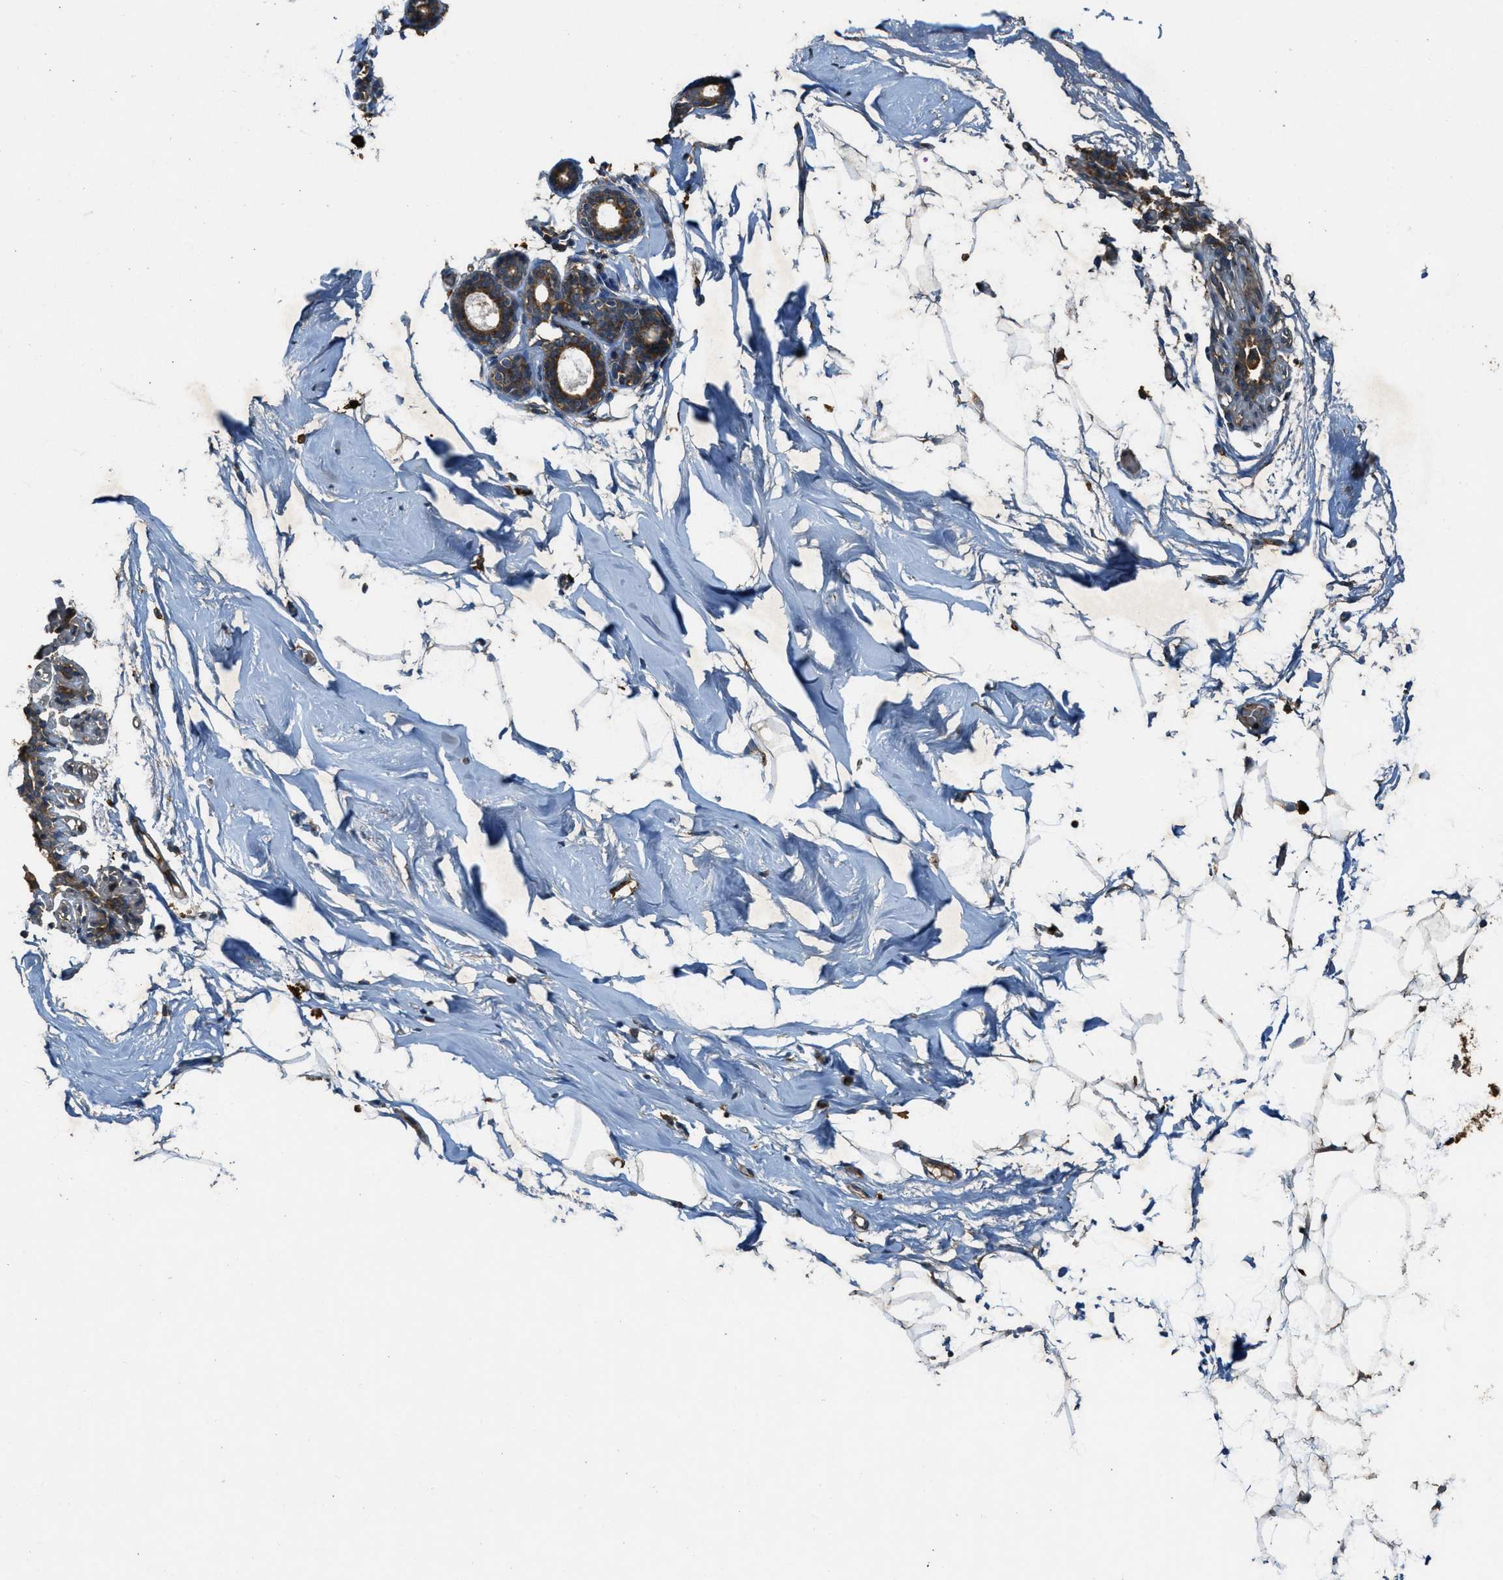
{"staining": {"intensity": "moderate", "quantity": ">75%", "location": "cytoplasmic/membranous"}, "tissue": "adipose tissue", "cell_type": "Adipocytes", "image_type": "normal", "snomed": [{"axis": "morphology", "description": "Normal tissue, NOS"}, {"axis": "topography", "description": "Breast"}, {"axis": "topography", "description": "Soft tissue"}], "caption": "Immunohistochemical staining of normal adipose tissue demonstrates moderate cytoplasmic/membranous protein positivity in approximately >75% of adipocytes.", "gene": "MAP3K8", "patient": {"sex": "female", "age": 75}}